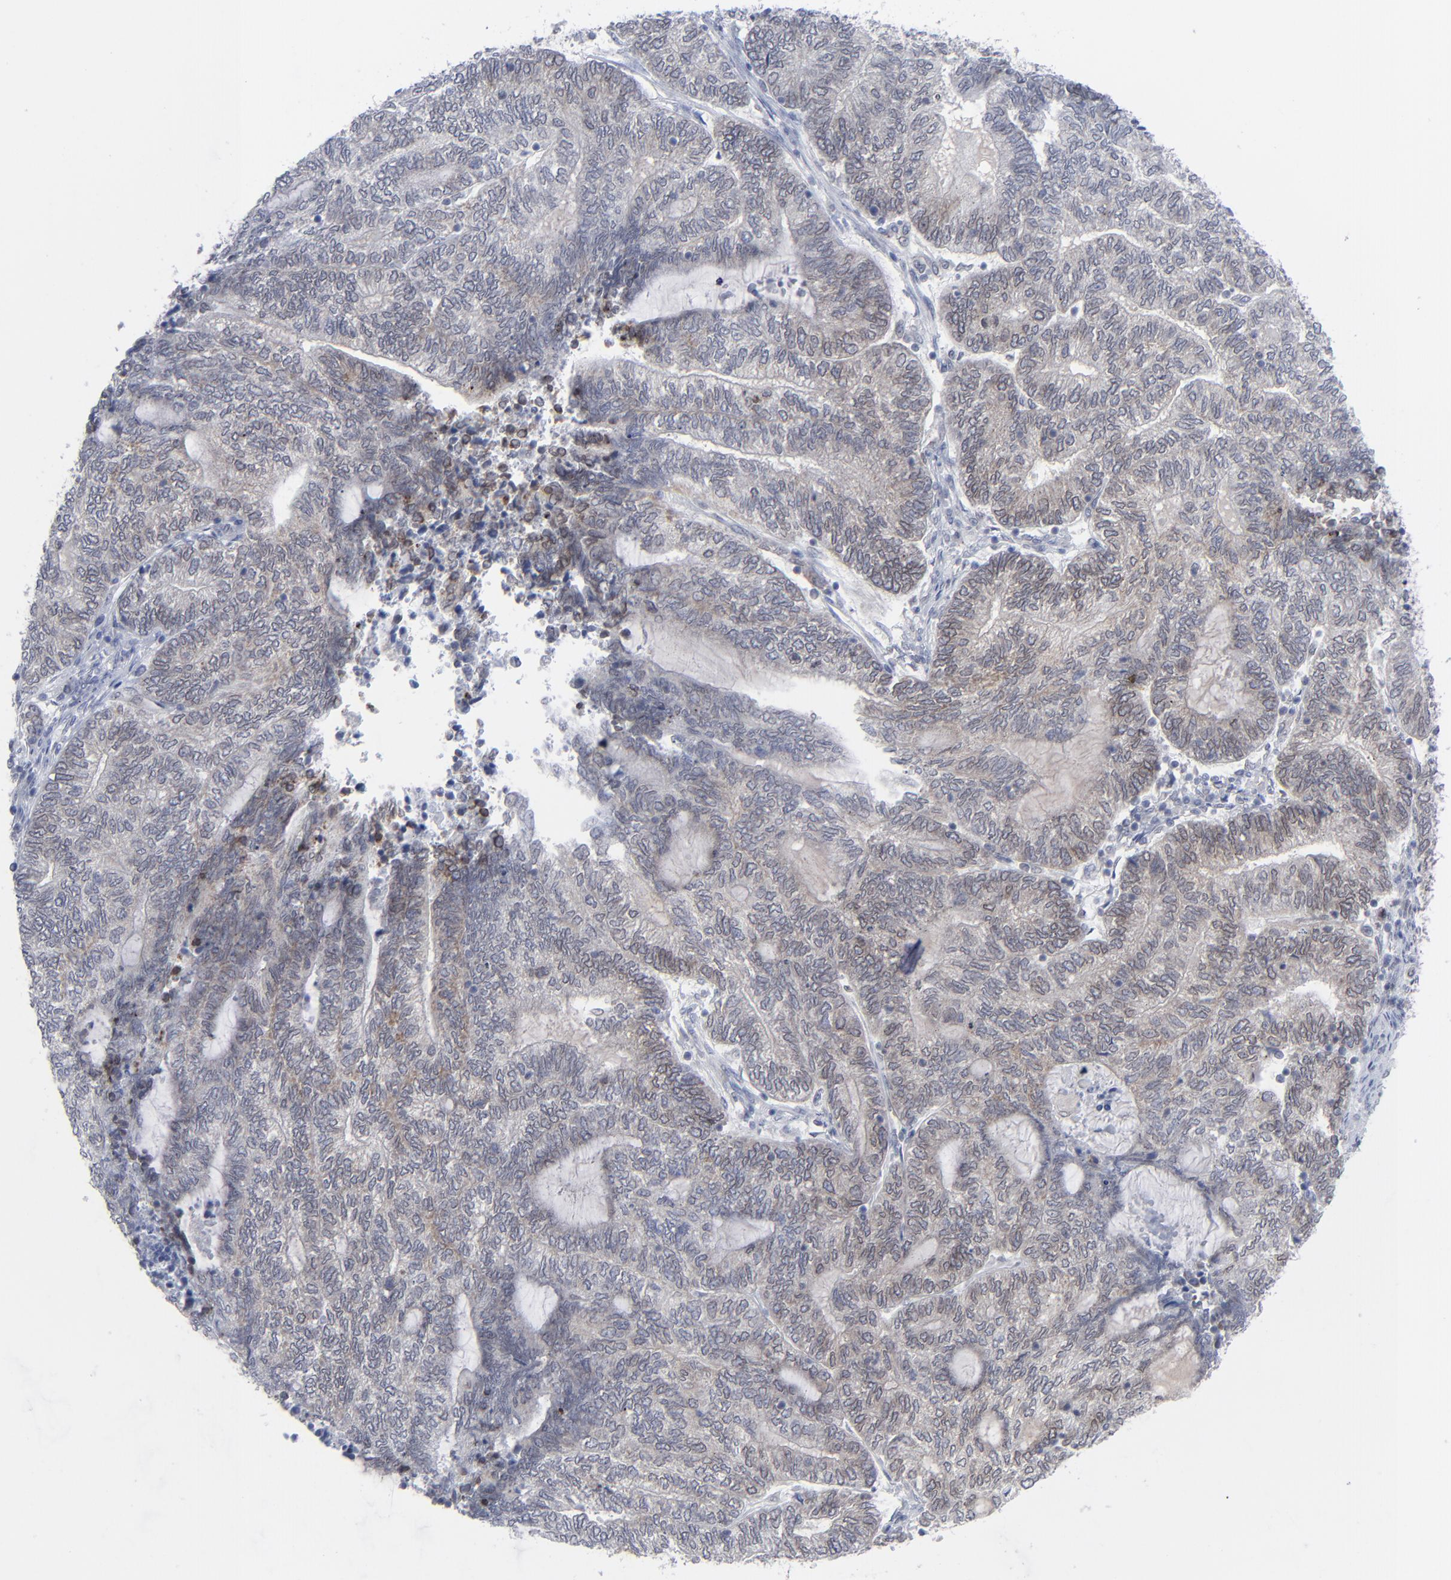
{"staining": {"intensity": "weak", "quantity": "25%-75%", "location": "cytoplasmic/membranous"}, "tissue": "endometrial cancer", "cell_type": "Tumor cells", "image_type": "cancer", "snomed": [{"axis": "morphology", "description": "Adenocarcinoma, NOS"}, {"axis": "topography", "description": "Uterus"}, {"axis": "topography", "description": "Endometrium"}], "caption": "A brown stain labels weak cytoplasmic/membranous expression of a protein in endometrial adenocarcinoma tumor cells.", "gene": "NUP88", "patient": {"sex": "female", "age": 70}}